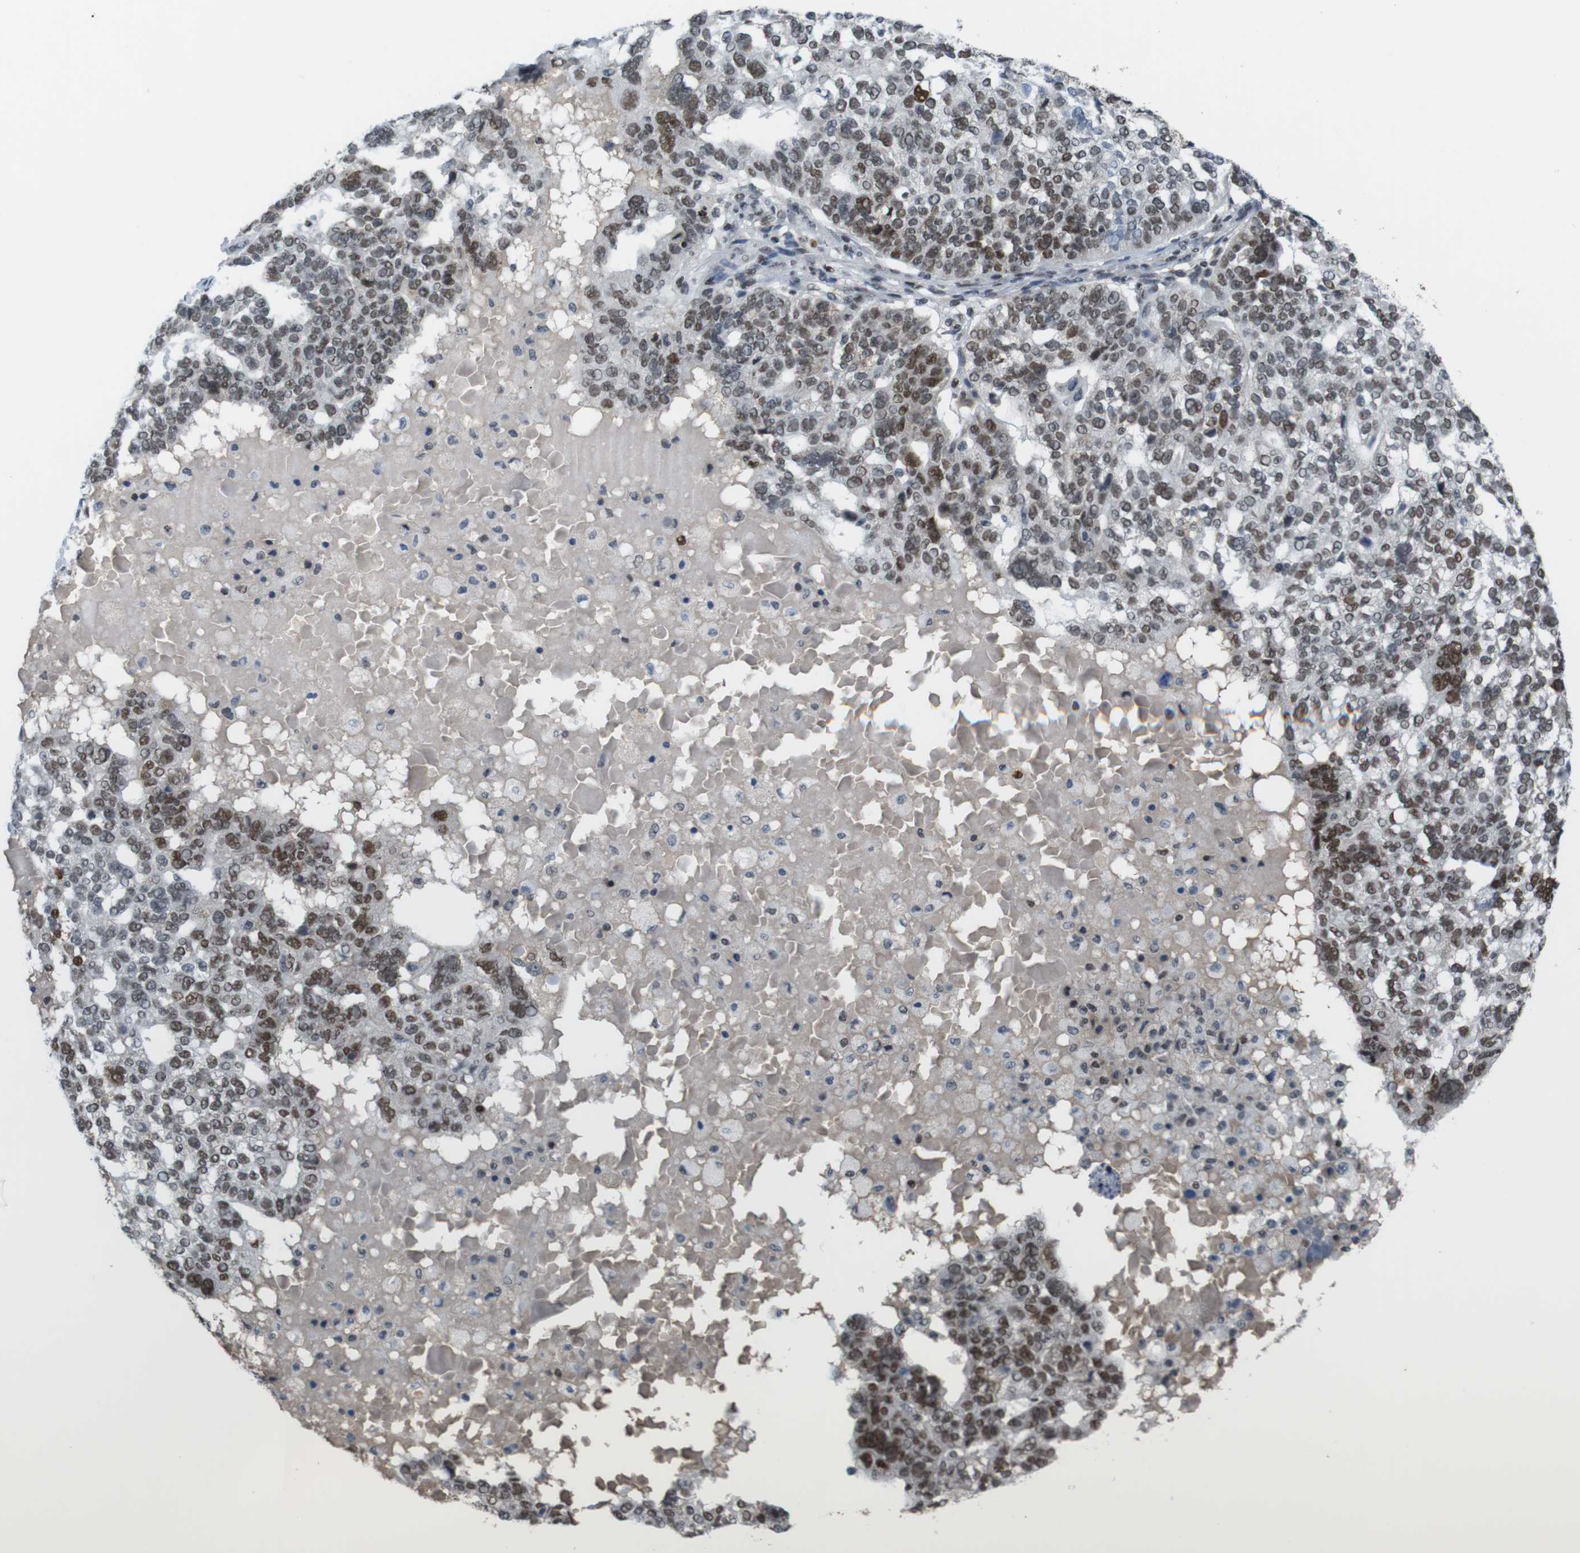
{"staining": {"intensity": "moderate", "quantity": ">75%", "location": "nuclear"}, "tissue": "ovarian cancer", "cell_type": "Tumor cells", "image_type": "cancer", "snomed": [{"axis": "morphology", "description": "Cystadenocarcinoma, serous, NOS"}, {"axis": "topography", "description": "Ovary"}], "caption": "Ovarian serous cystadenocarcinoma stained for a protein (brown) reveals moderate nuclear positive positivity in about >75% of tumor cells.", "gene": "SUB1", "patient": {"sex": "female", "age": 59}}